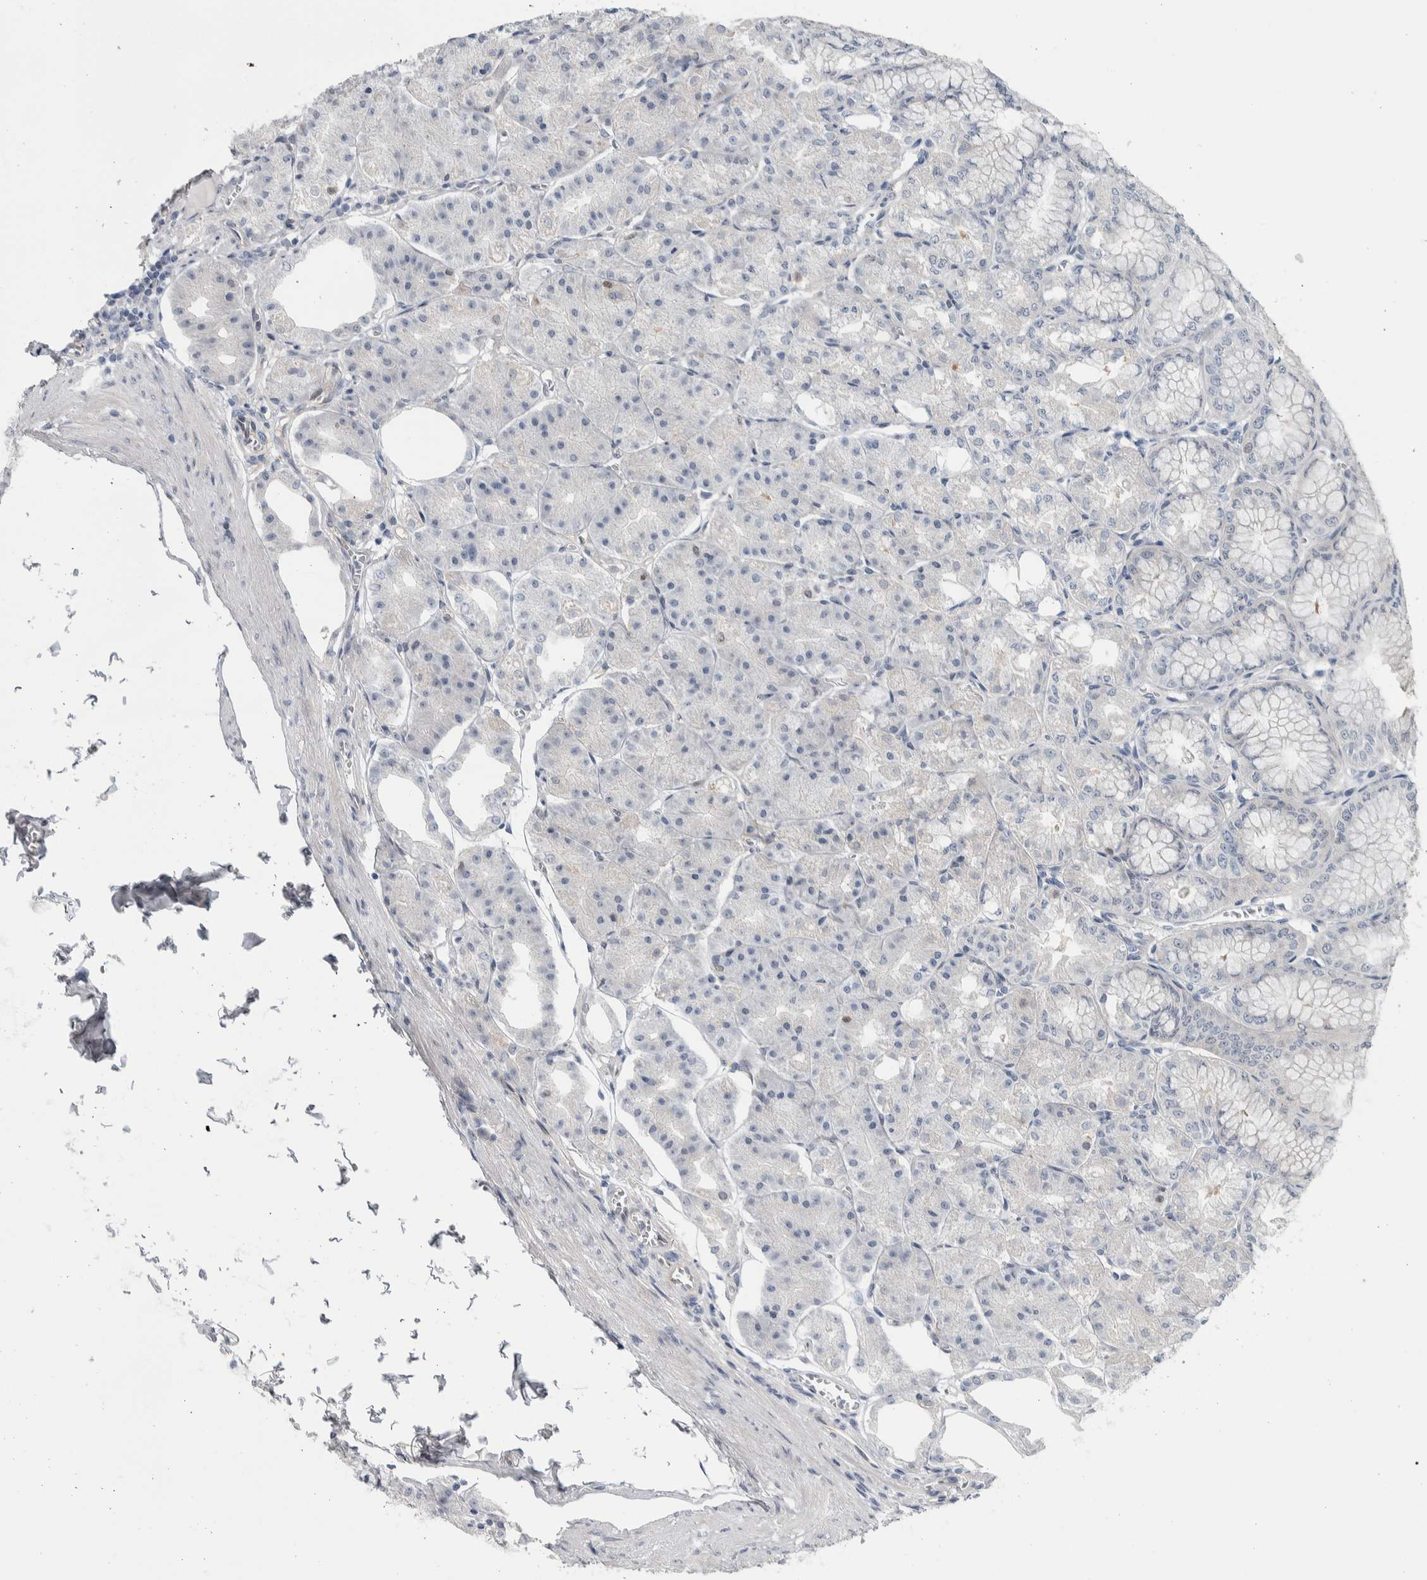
{"staining": {"intensity": "weak", "quantity": "<25%", "location": "cytoplasmic/membranous"}, "tissue": "stomach", "cell_type": "Glandular cells", "image_type": "normal", "snomed": [{"axis": "morphology", "description": "Normal tissue, NOS"}, {"axis": "topography", "description": "Stomach, lower"}], "caption": "Immunohistochemical staining of unremarkable stomach exhibits no significant expression in glandular cells.", "gene": "PTPA", "patient": {"sex": "male", "age": 71}}